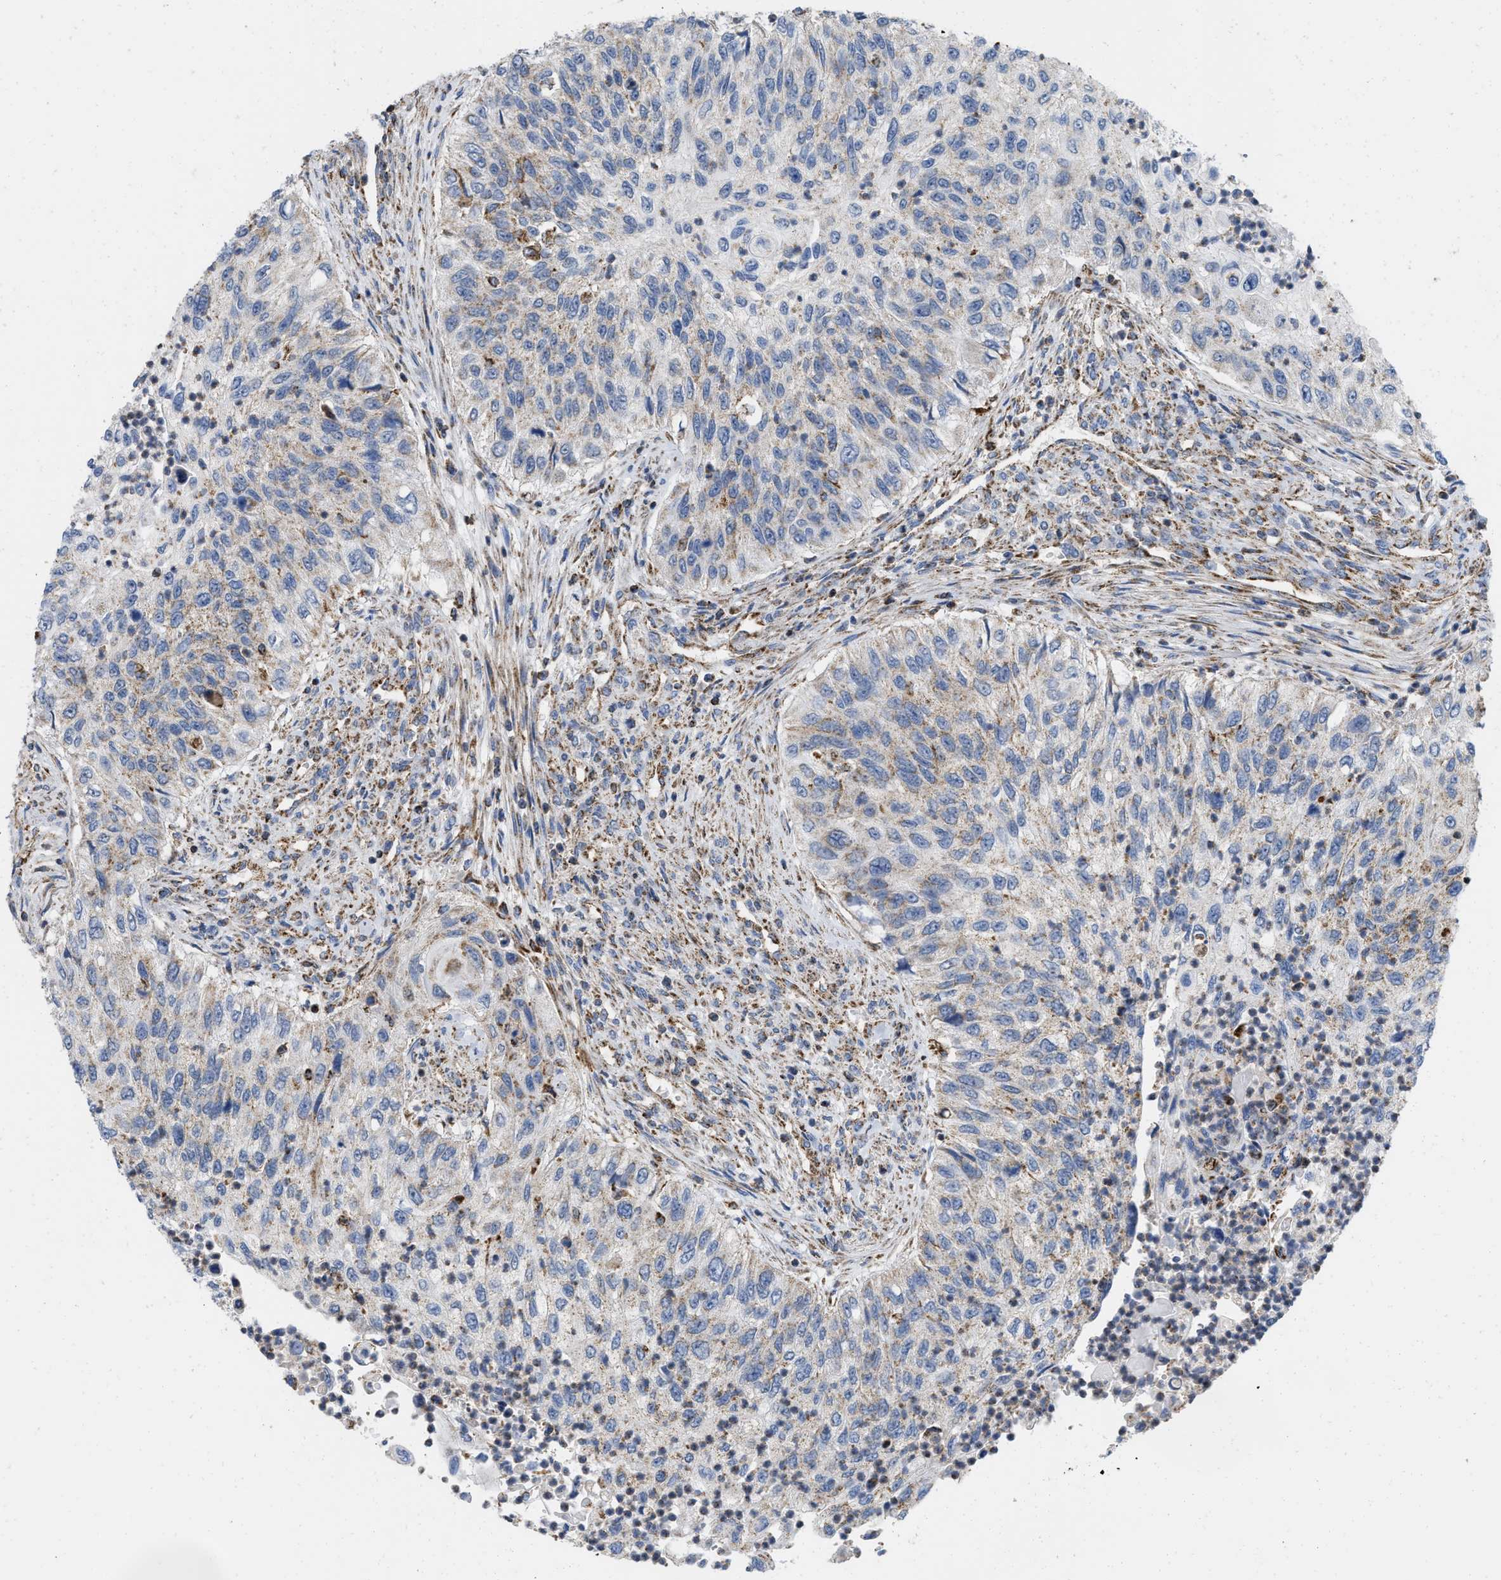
{"staining": {"intensity": "moderate", "quantity": "<25%", "location": "cytoplasmic/membranous"}, "tissue": "urothelial cancer", "cell_type": "Tumor cells", "image_type": "cancer", "snomed": [{"axis": "morphology", "description": "Urothelial carcinoma, High grade"}, {"axis": "topography", "description": "Urinary bladder"}], "caption": "Tumor cells show moderate cytoplasmic/membranous staining in about <25% of cells in high-grade urothelial carcinoma.", "gene": "GRB10", "patient": {"sex": "female", "age": 60}}